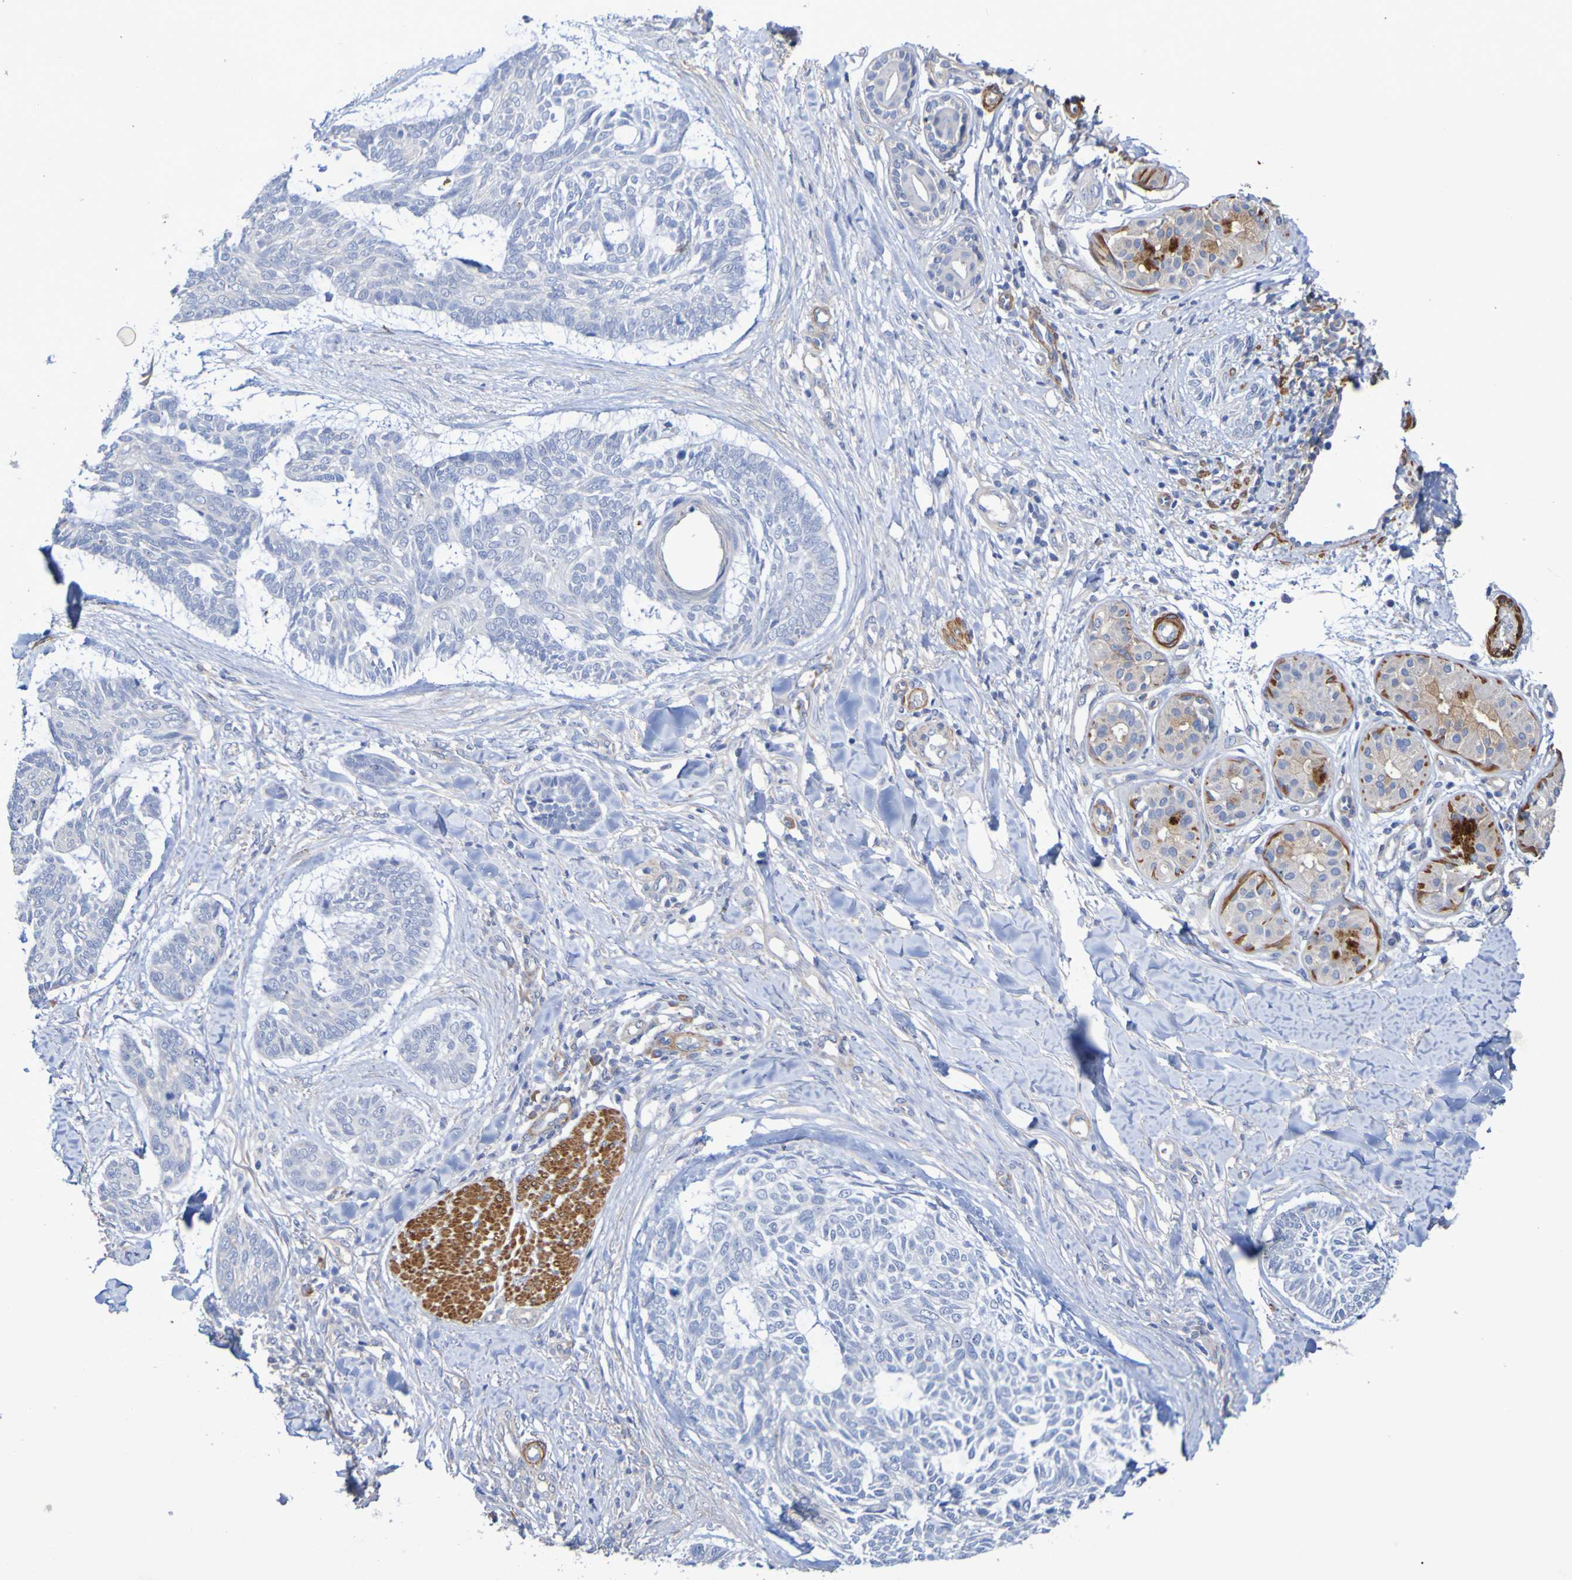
{"staining": {"intensity": "negative", "quantity": "none", "location": "none"}, "tissue": "skin cancer", "cell_type": "Tumor cells", "image_type": "cancer", "snomed": [{"axis": "morphology", "description": "Basal cell carcinoma"}, {"axis": "topography", "description": "Skin"}], "caption": "Tumor cells show no significant expression in basal cell carcinoma (skin). The staining was performed using DAB (3,3'-diaminobenzidine) to visualize the protein expression in brown, while the nuclei were stained in blue with hematoxylin (Magnification: 20x).", "gene": "SRPRB", "patient": {"sex": "male", "age": 43}}